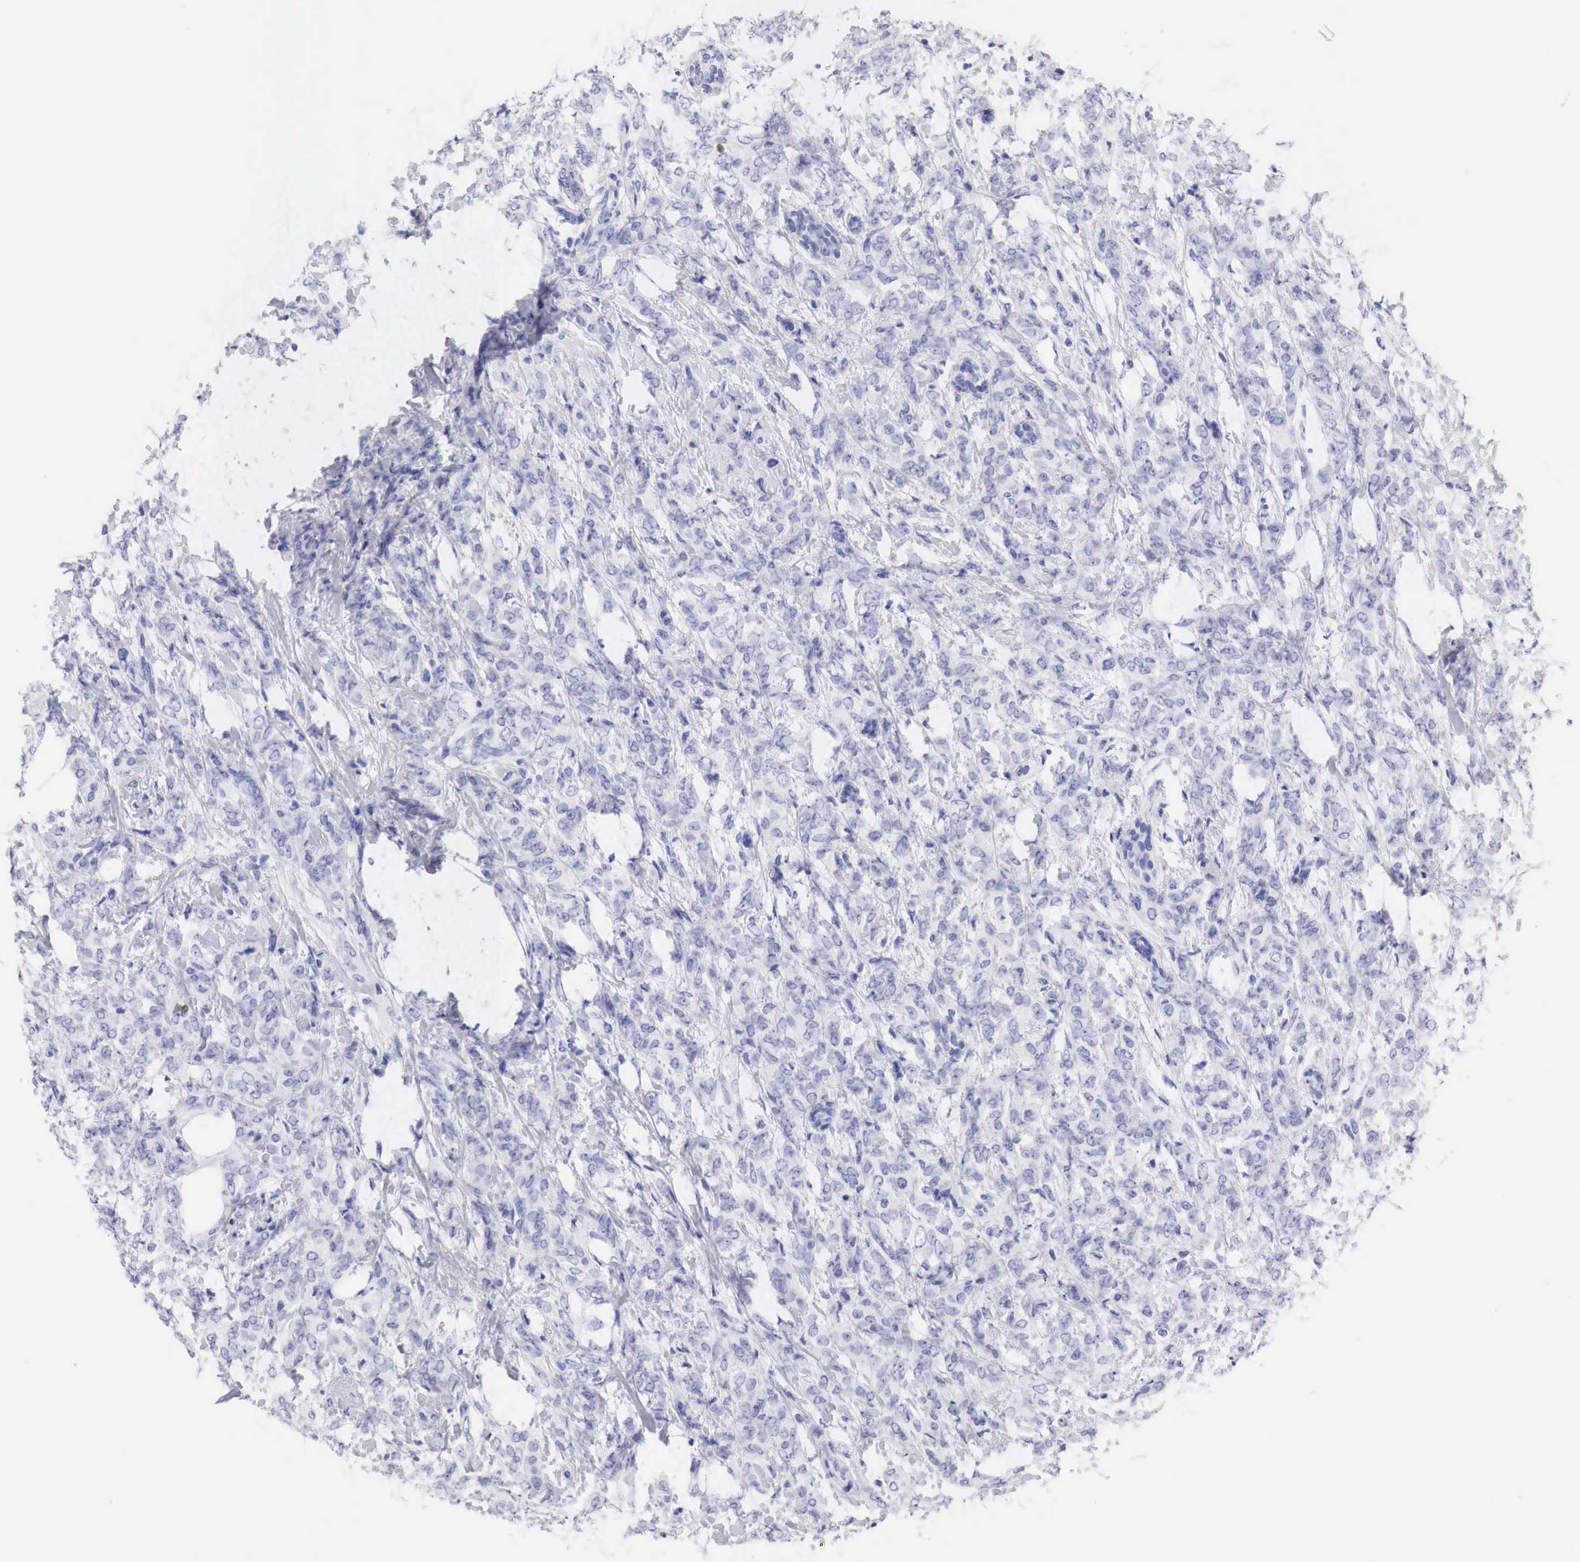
{"staining": {"intensity": "negative", "quantity": "none", "location": "none"}, "tissue": "breast cancer", "cell_type": "Tumor cells", "image_type": "cancer", "snomed": [{"axis": "morphology", "description": "Duct carcinoma"}, {"axis": "topography", "description": "Breast"}], "caption": "Tumor cells are negative for brown protein staining in breast intraductal carcinoma.", "gene": "TYR", "patient": {"sex": "female", "age": 53}}